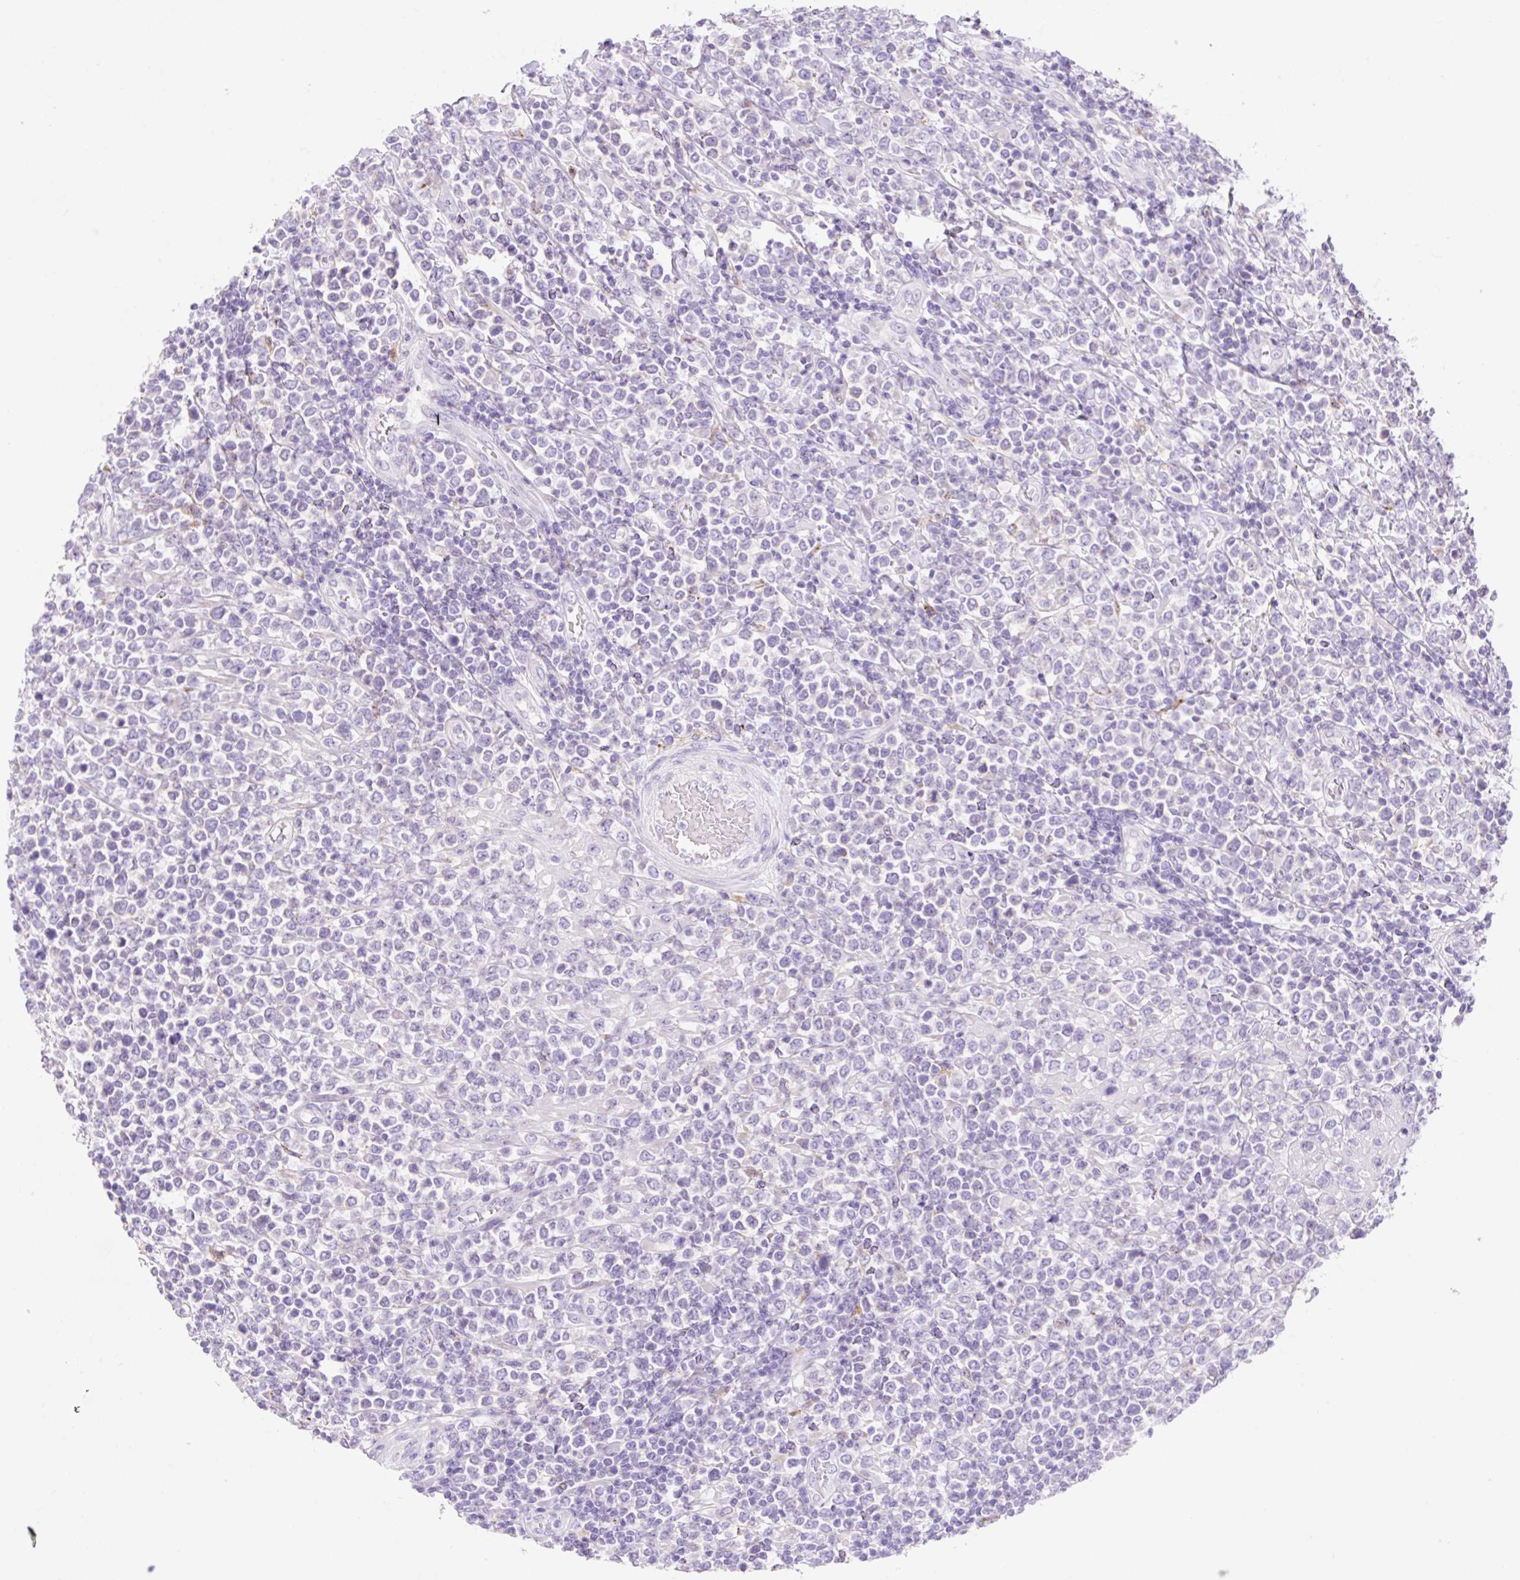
{"staining": {"intensity": "negative", "quantity": "none", "location": "none"}, "tissue": "lymphoma", "cell_type": "Tumor cells", "image_type": "cancer", "snomed": [{"axis": "morphology", "description": "Malignant lymphoma, non-Hodgkin's type, High grade"}, {"axis": "topography", "description": "Soft tissue"}], "caption": "IHC of human high-grade malignant lymphoma, non-Hodgkin's type reveals no expression in tumor cells.", "gene": "HEXA", "patient": {"sex": "female", "age": 56}}